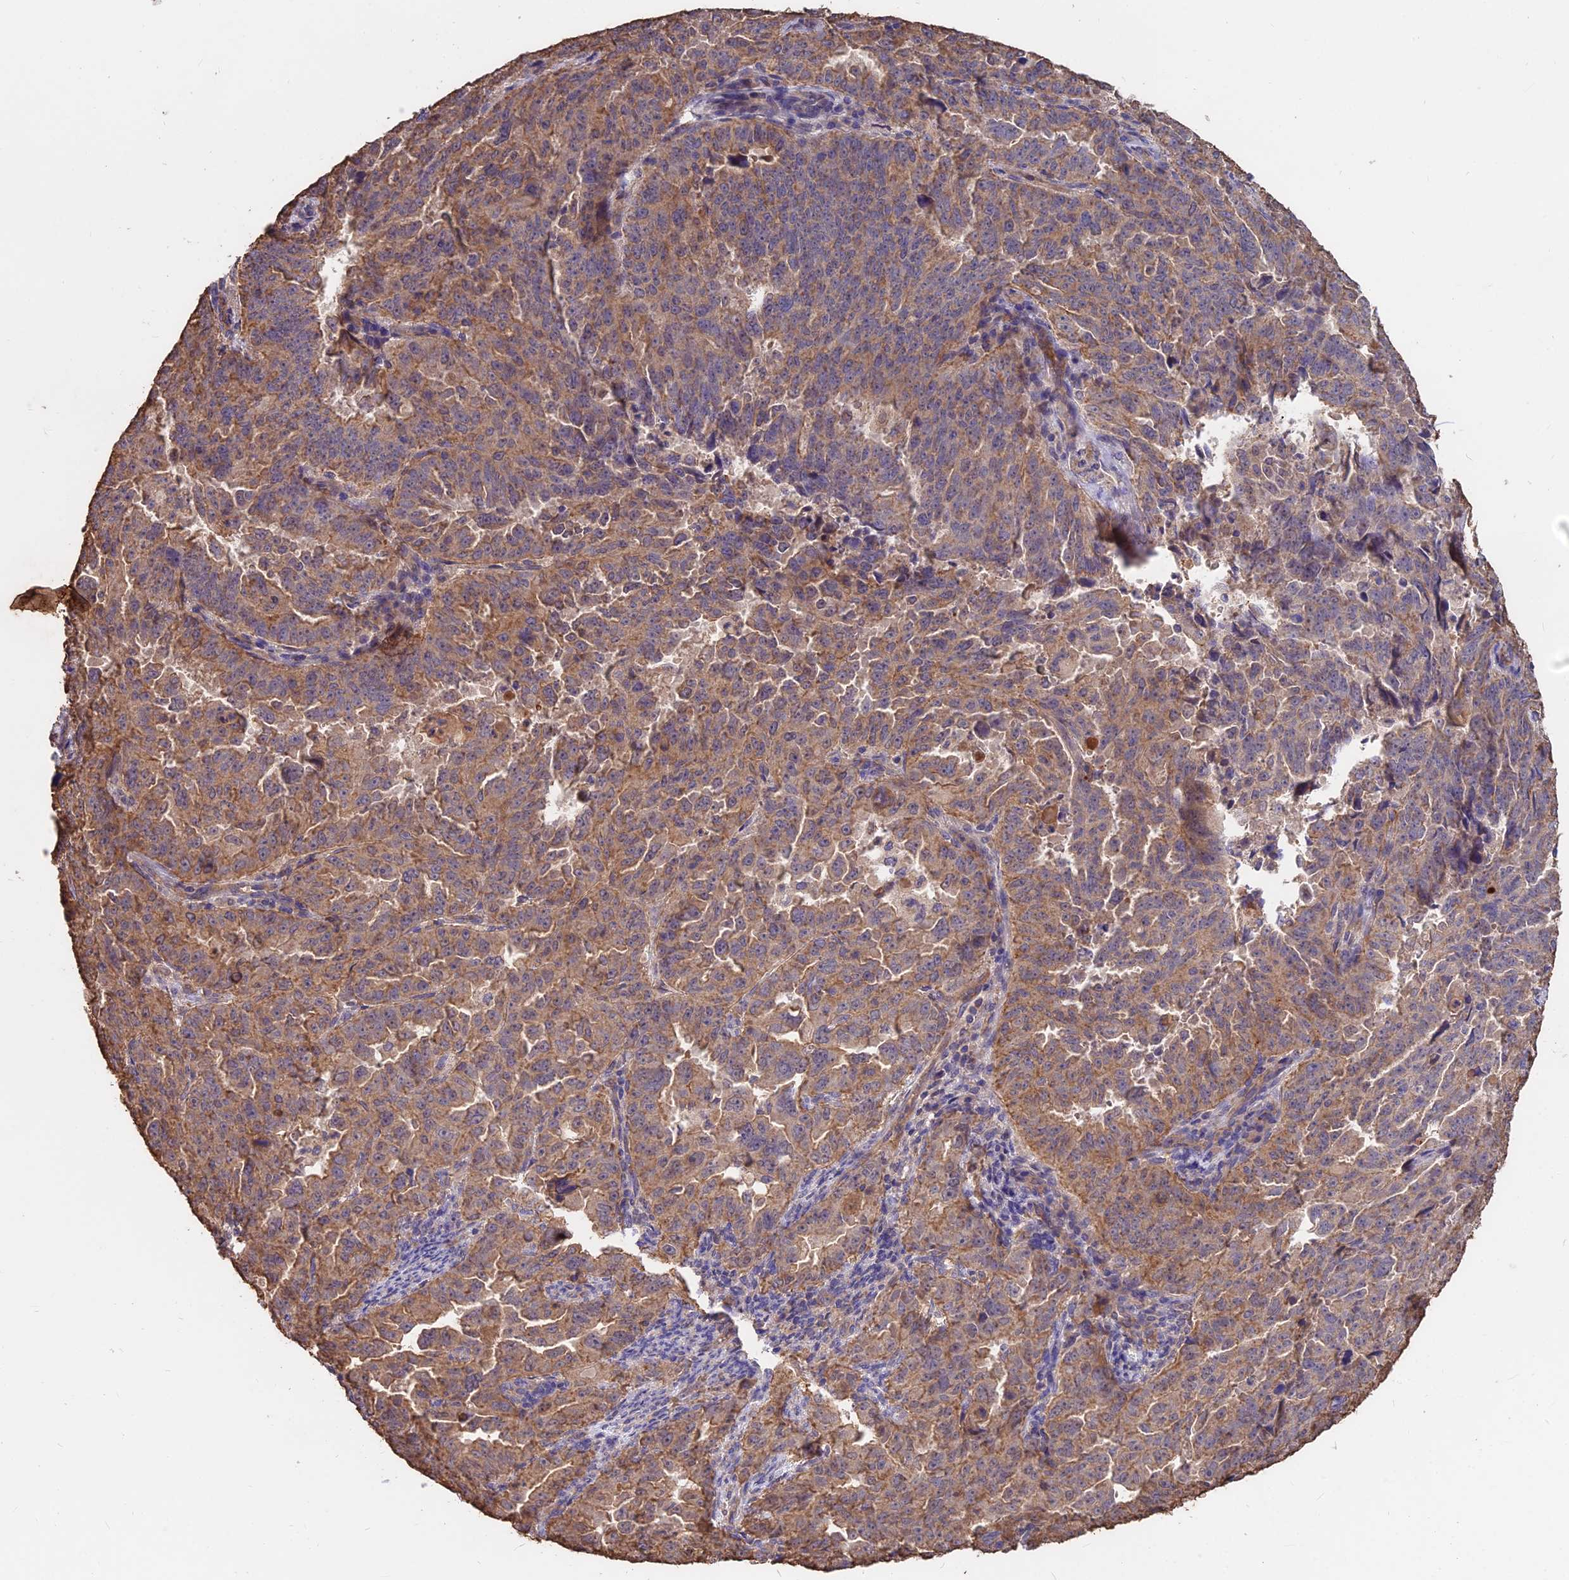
{"staining": {"intensity": "moderate", "quantity": ">75%", "location": "cytoplasmic/membranous"}, "tissue": "endometrial cancer", "cell_type": "Tumor cells", "image_type": "cancer", "snomed": [{"axis": "morphology", "description": "Adenocarcinoma, NOS"}, {"axis": "topography", "description": "Endometrium"}], "caption": "Approximately >75% of tumor cells in endometrial adenocarcinoma exhibit moderate cytoplasmic/membranous protein positivity as visualized by brown immunohistochemical staining.", "gene": "CEMIP2", "patient": {"sex": "female", "age": 65}}